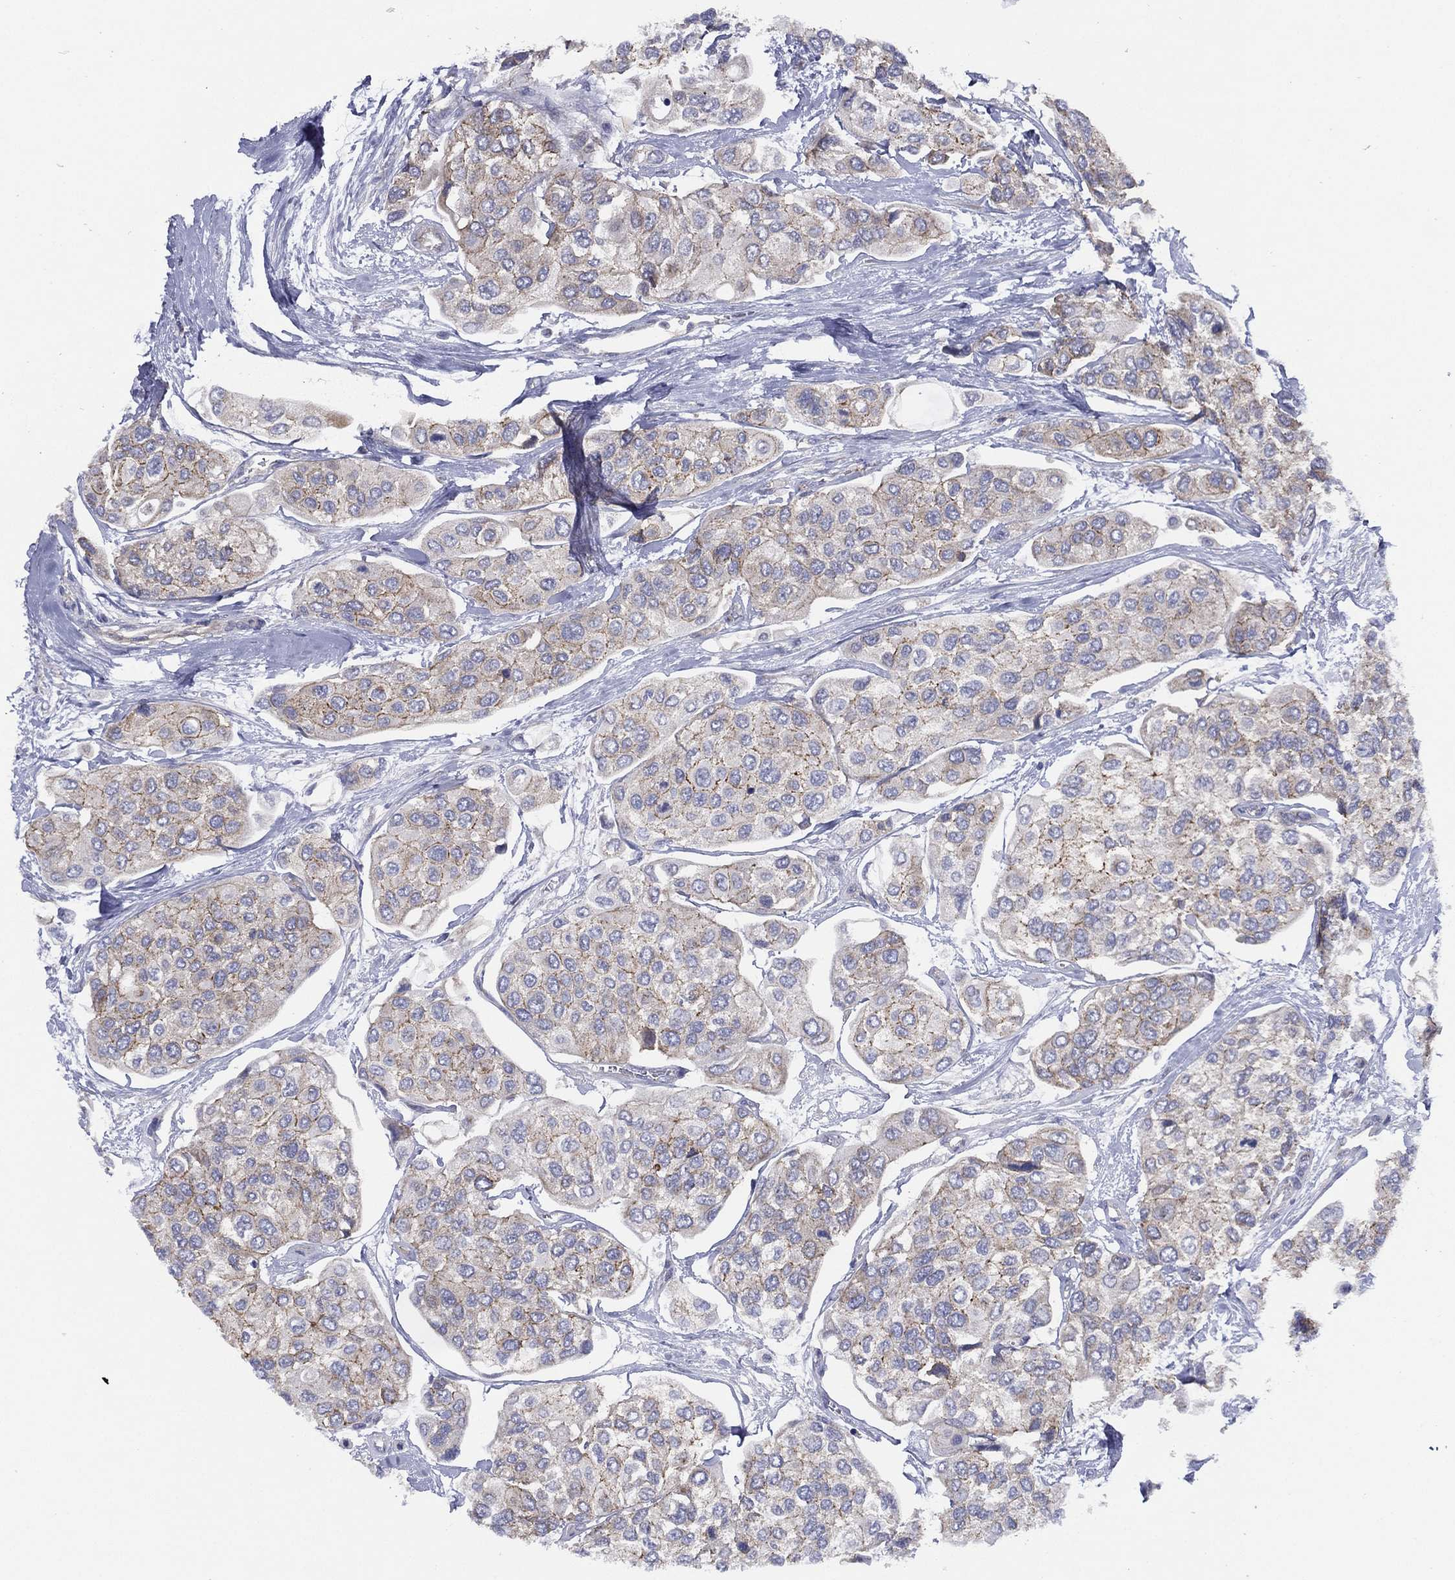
{"staining": {"intensity": "moderate", "quantity": "25%-75%", "location": "cytoplasmic/membranous"}, "tissue": "urothelial cancer", "cell_type": "Tumor cells", "image_type": "cancer", "snomed": [{"axis": "morphology", "description": "Urothelial carcinoma, High grade"}, {"axis": "topography", "description": "Urinary bladder"}], "caption": "Urothelial cancer stained with a protein marker reveals moderate staining in tumor cells.", "gene": "ZNF223", "patient": {"sex": "male", "age": 77}}